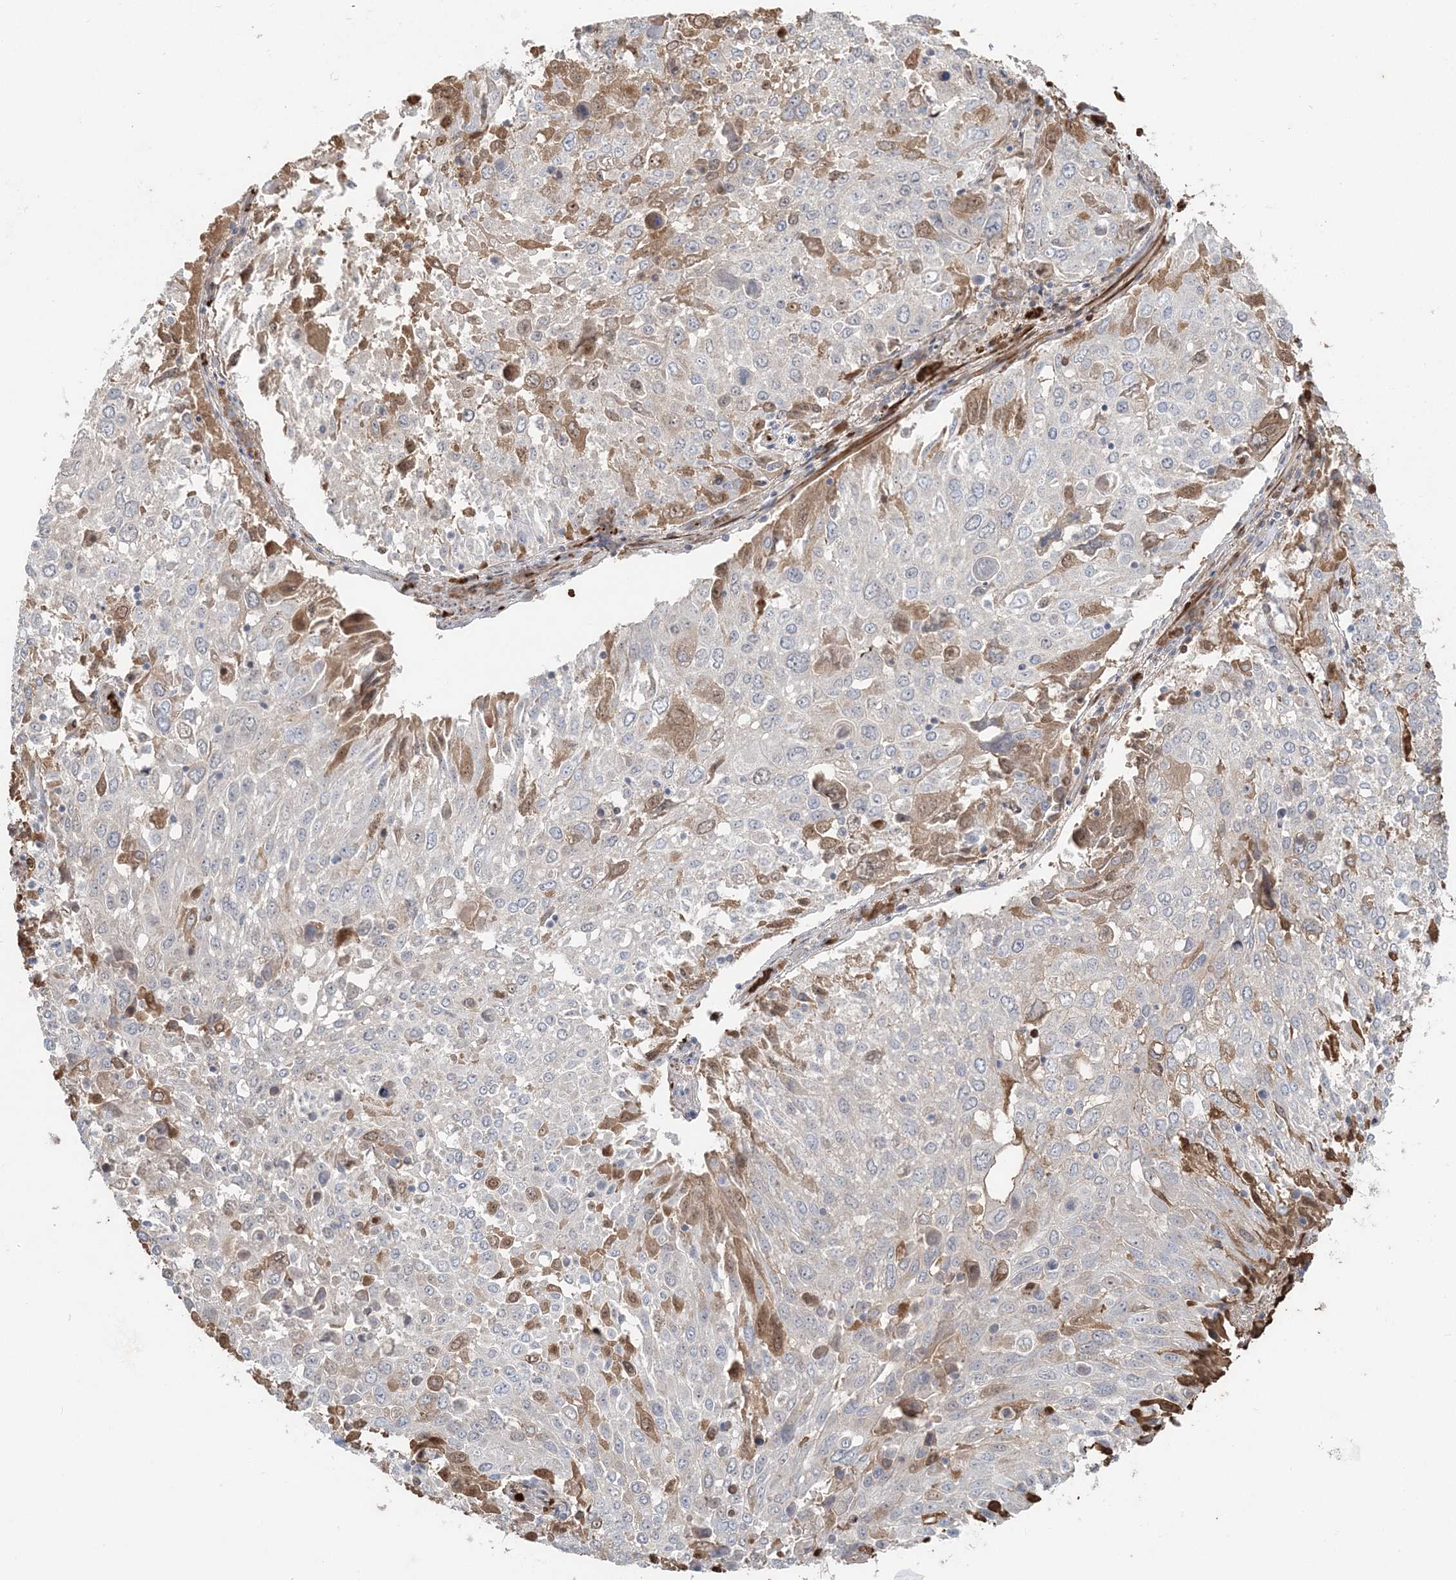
{"staining": {"intensity": "moderate", "quantity": "<25%", "location": "cytoplasmic/membranous"}, "tissue": "lung cancer", "cell_type": "Tumor cells", "image_type": "cancer", "snomed": [{"axis": "morphology", "description": "Squamous cell carcinoma, NOS"}, {"axis": "topography", "description": "Lung"}], "caption": "A histopathology image of lung squamous cell carcinoma stained for a protein exhibits moderate cytoplasmic/membranous brown staining in tumor cells.", "gene": "SERINC1", "patient": {"sex": "male", "age": 65}}